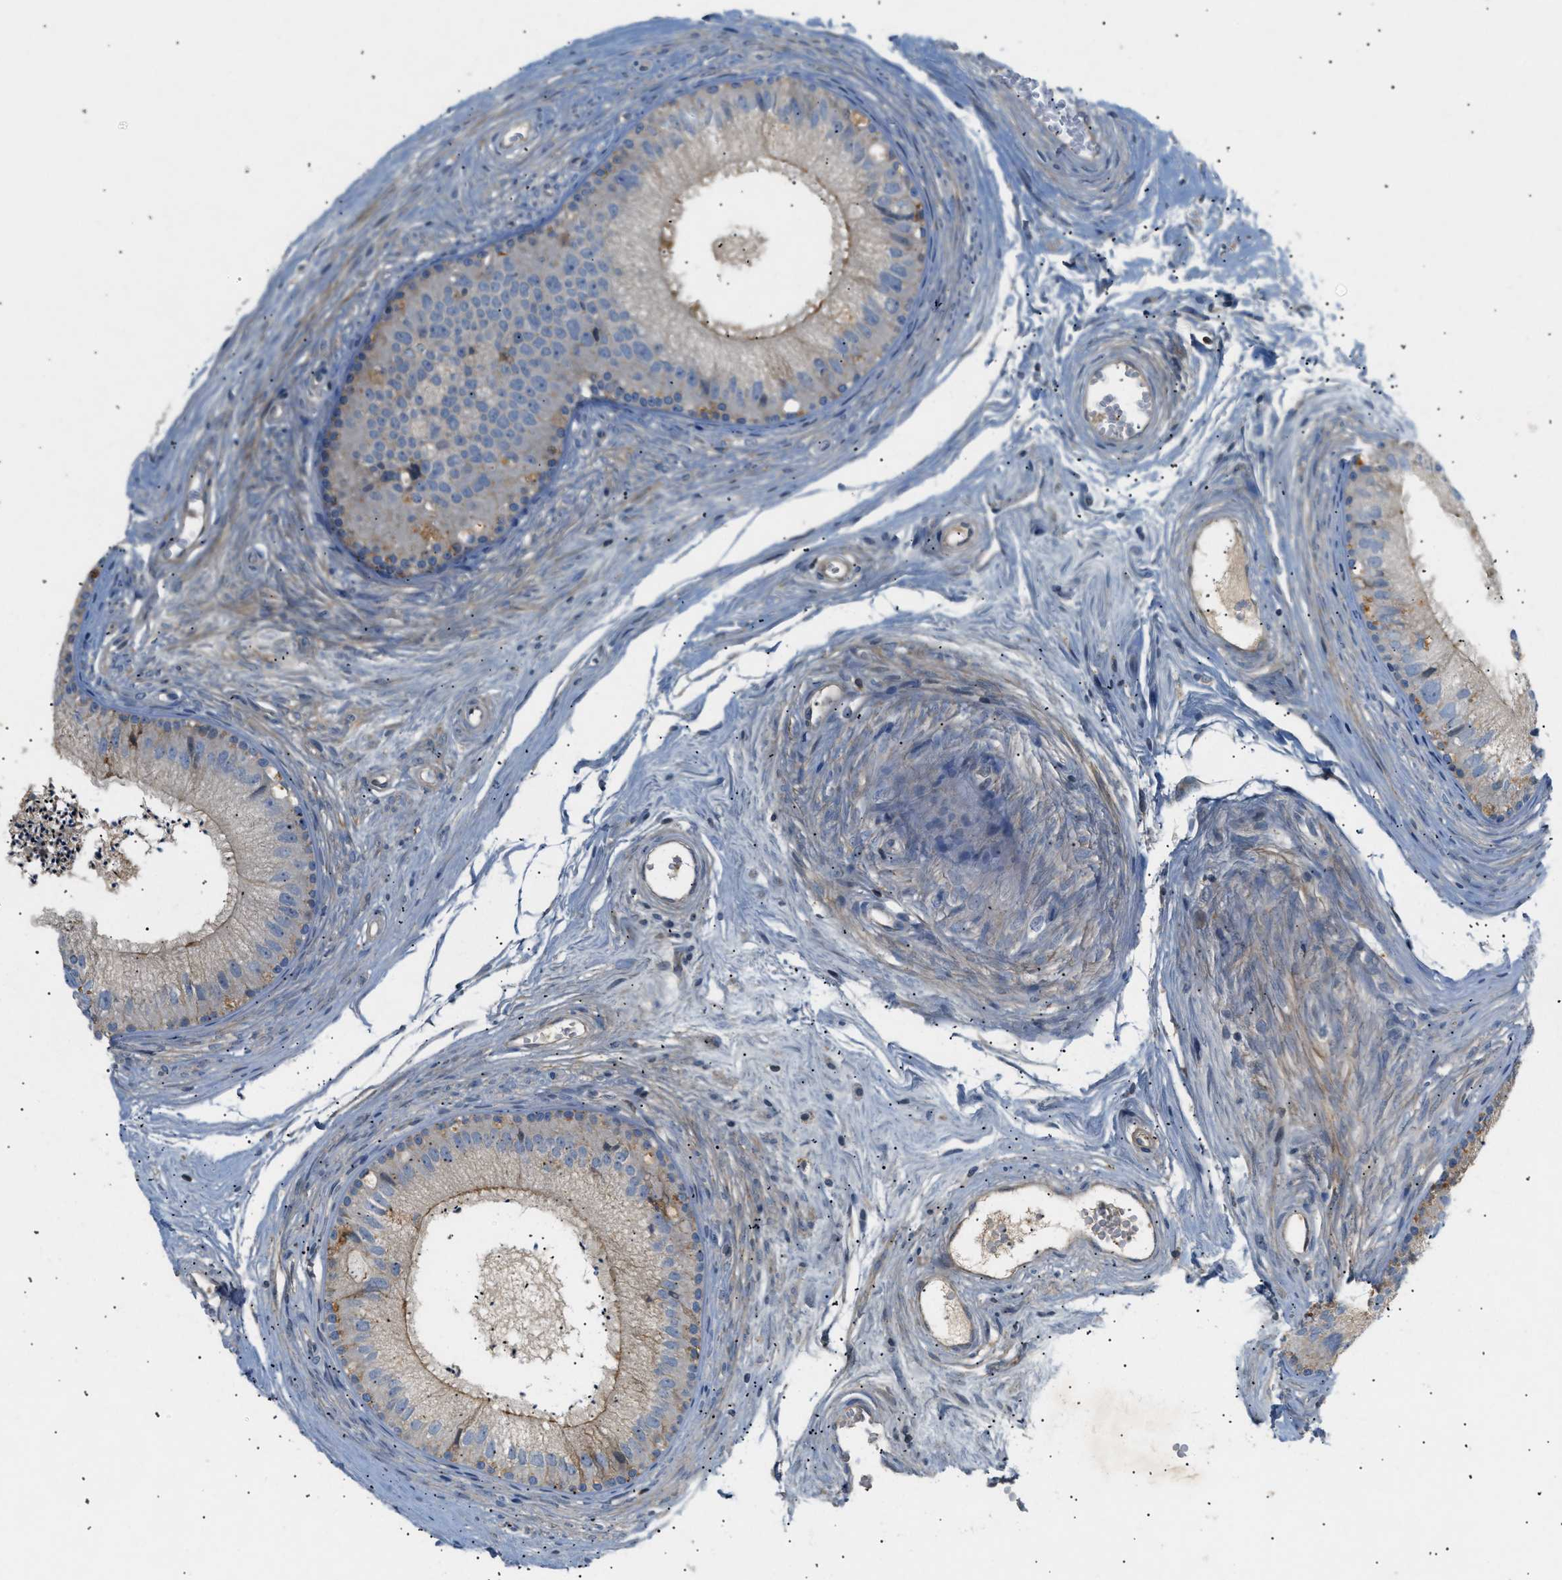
{"staining": {"intensity": "weak", "quantity": "25%-75%", "location": "cytoplasmic/membranous"}, "tissue": "epididymis", "cell_type": "Glandular cells", "image_type": "normal", "snomed": [{"axis": "morphology", "description": "Normal tissue, NOS"}, {"axis": "topography", "description": "Epididymis"}], "caption": "Unremarkable epididymis was stained to show a protein in brown. There is low levels of weak cytoplasmic/membranous staining in about 25%-75% of glandular cells.", "gene": "FARS2", "patient": {"sex": "male", "age": 56}}